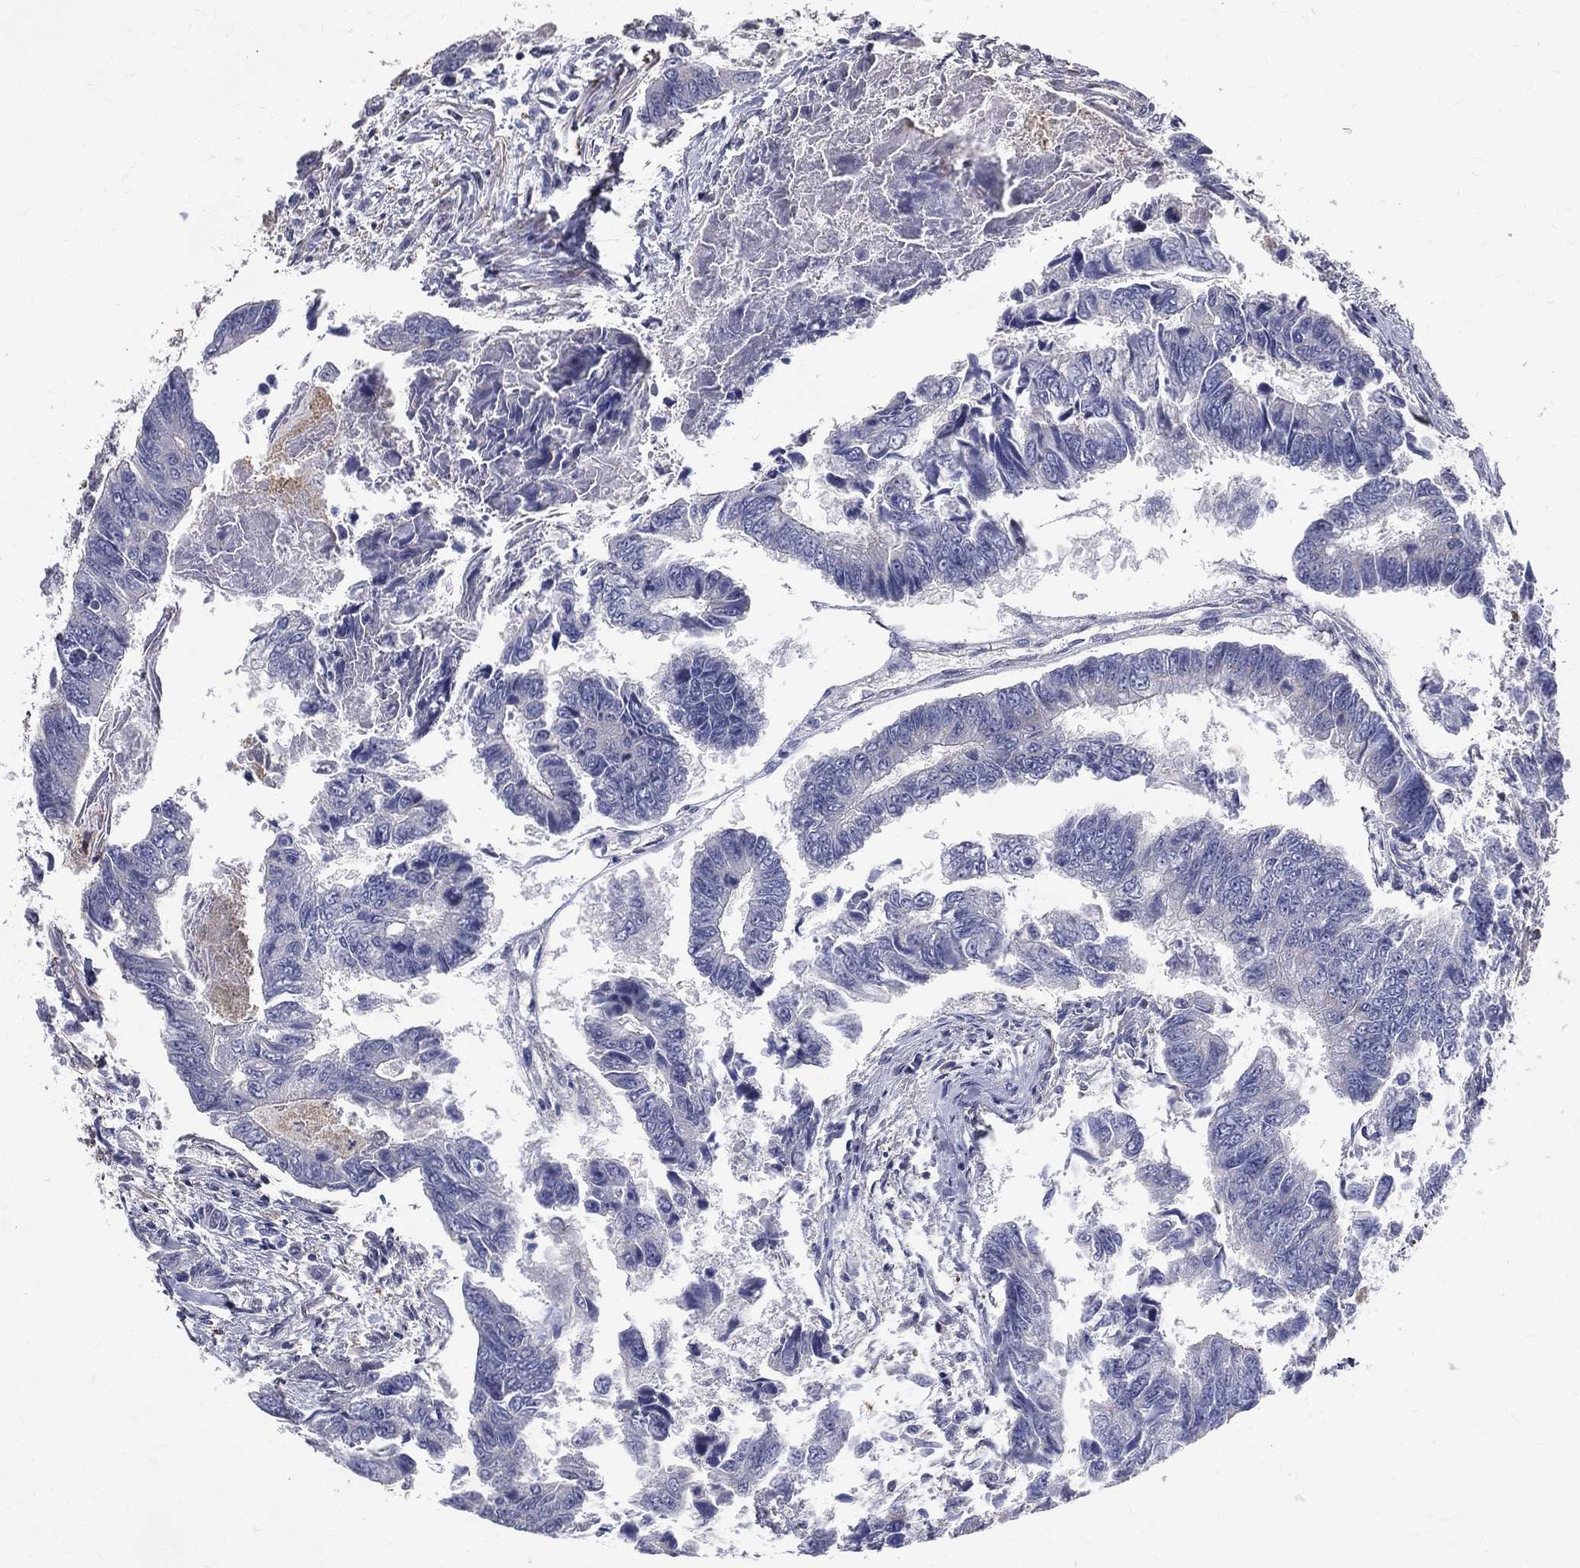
{"staining": {"intensity": "negative", "quantity": "none", "location": "none"}, "tissue": "colorectal cancer", "cell_type": "Tumor cells", "image_type": "cancer", "snomed": [{"axis": "morphology", "description": "Adenocarcinoma, NOS"}, {"axis": "topography", "description": "Colon"}], "caption": "Tumor cells show no significant expression in colorectal adenocarcinoma. (IHC, brightfield microscopy, high magnification).", "gene": "SERPINB2", "patient": {"sex": "female", "age": 65}}